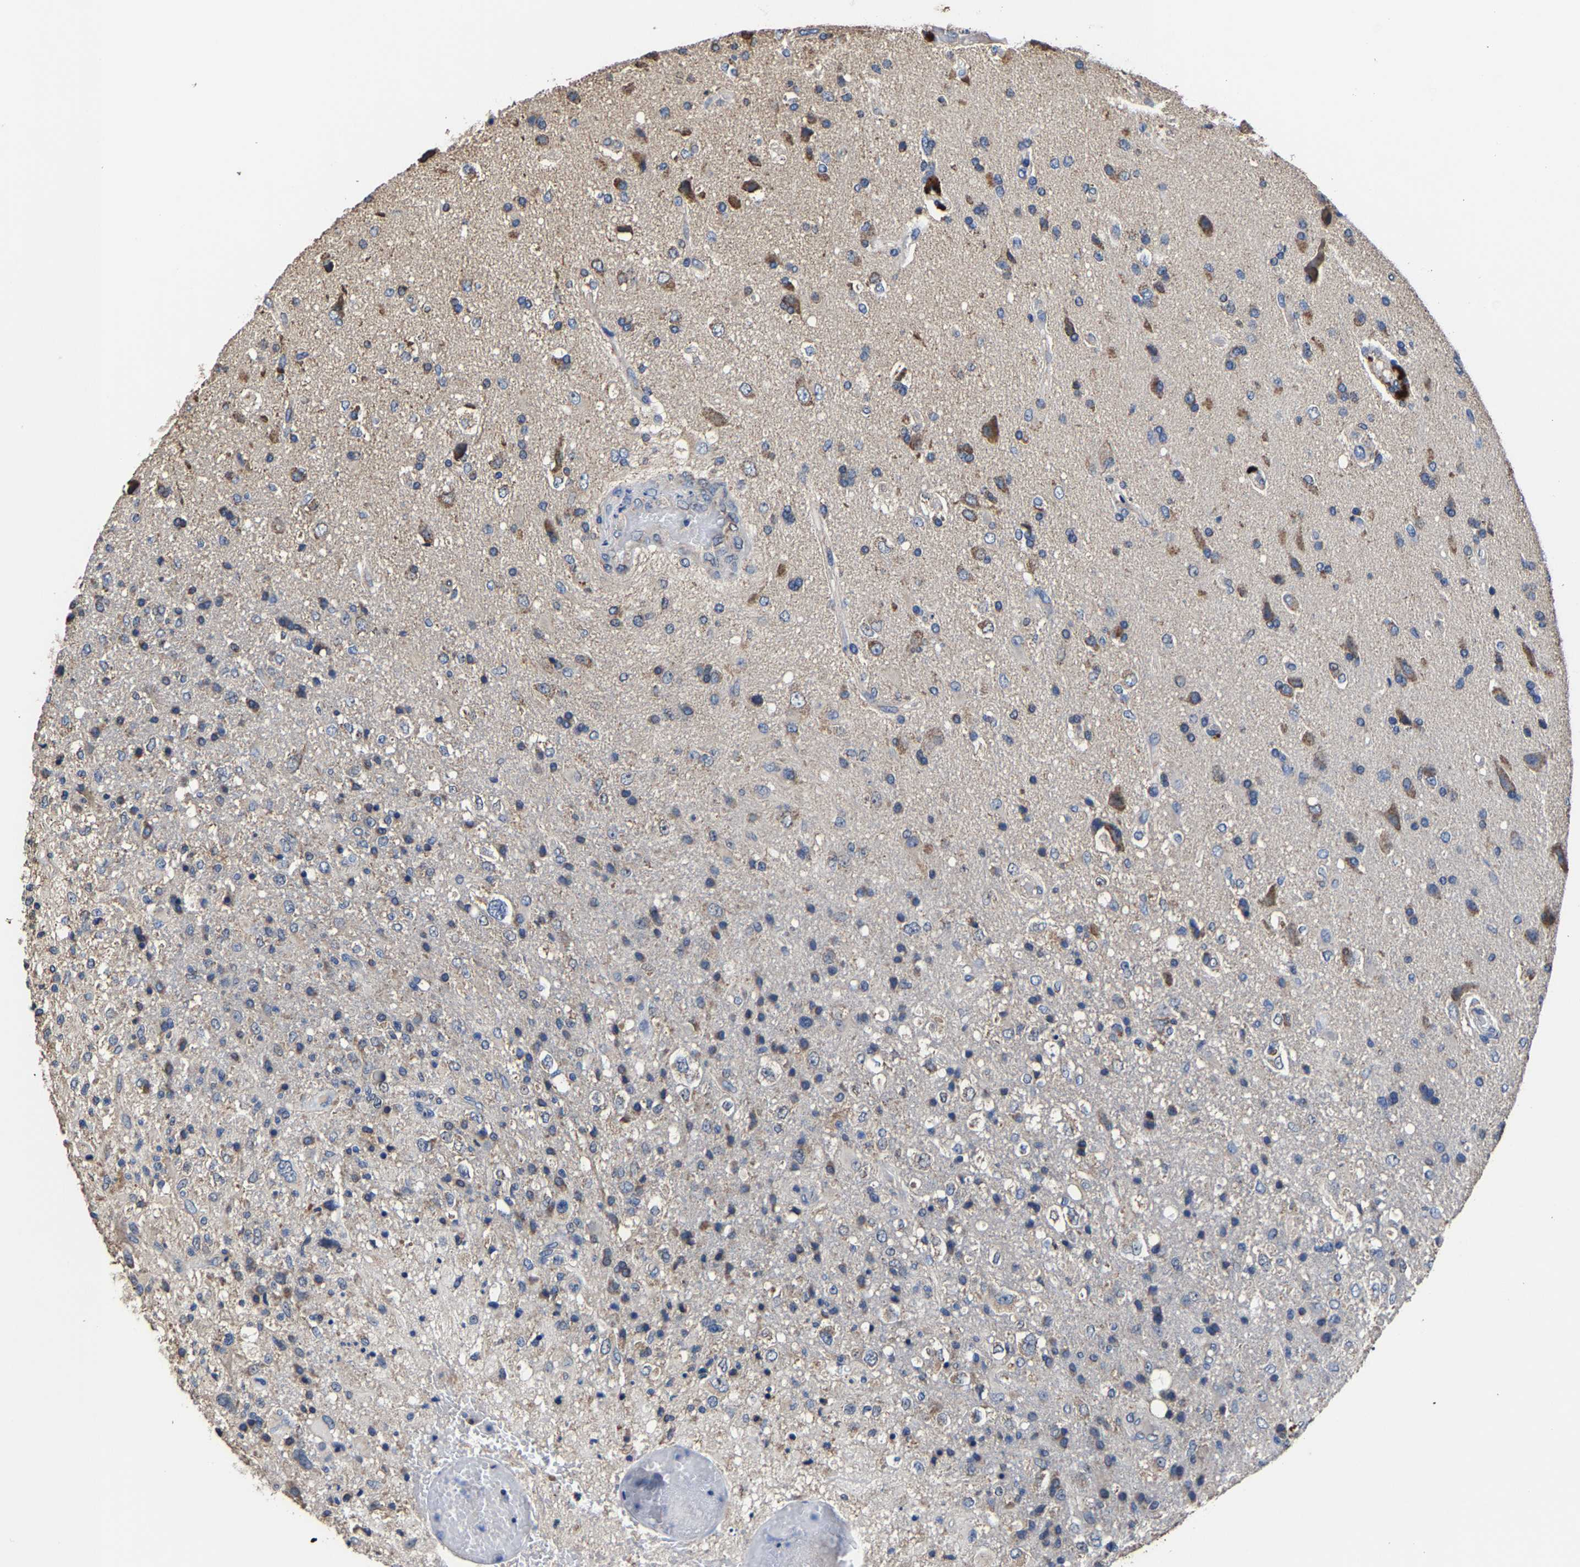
{"staining": {"intensity": "moderate", "quantity": "25%-75%", "location": "cytoplasmic/membranous"}, "tissue": "glioma", "cell_type": "Tumor cells", "image_type": "cancer", "snomed": [{"axis": "morphology", "description": "Glioma, malignant, High grade"}, {"axis": "topography", "description": "Brain"}], "caption": "Moderate cytoplasmic/membranous expression for a protein is identified in approximately 25%-75% of tumor cells of high-grade glioma (malignant) using IHC.", "gene": "ZCCHC7", "patient": {"sex": "male", "age": 72}}